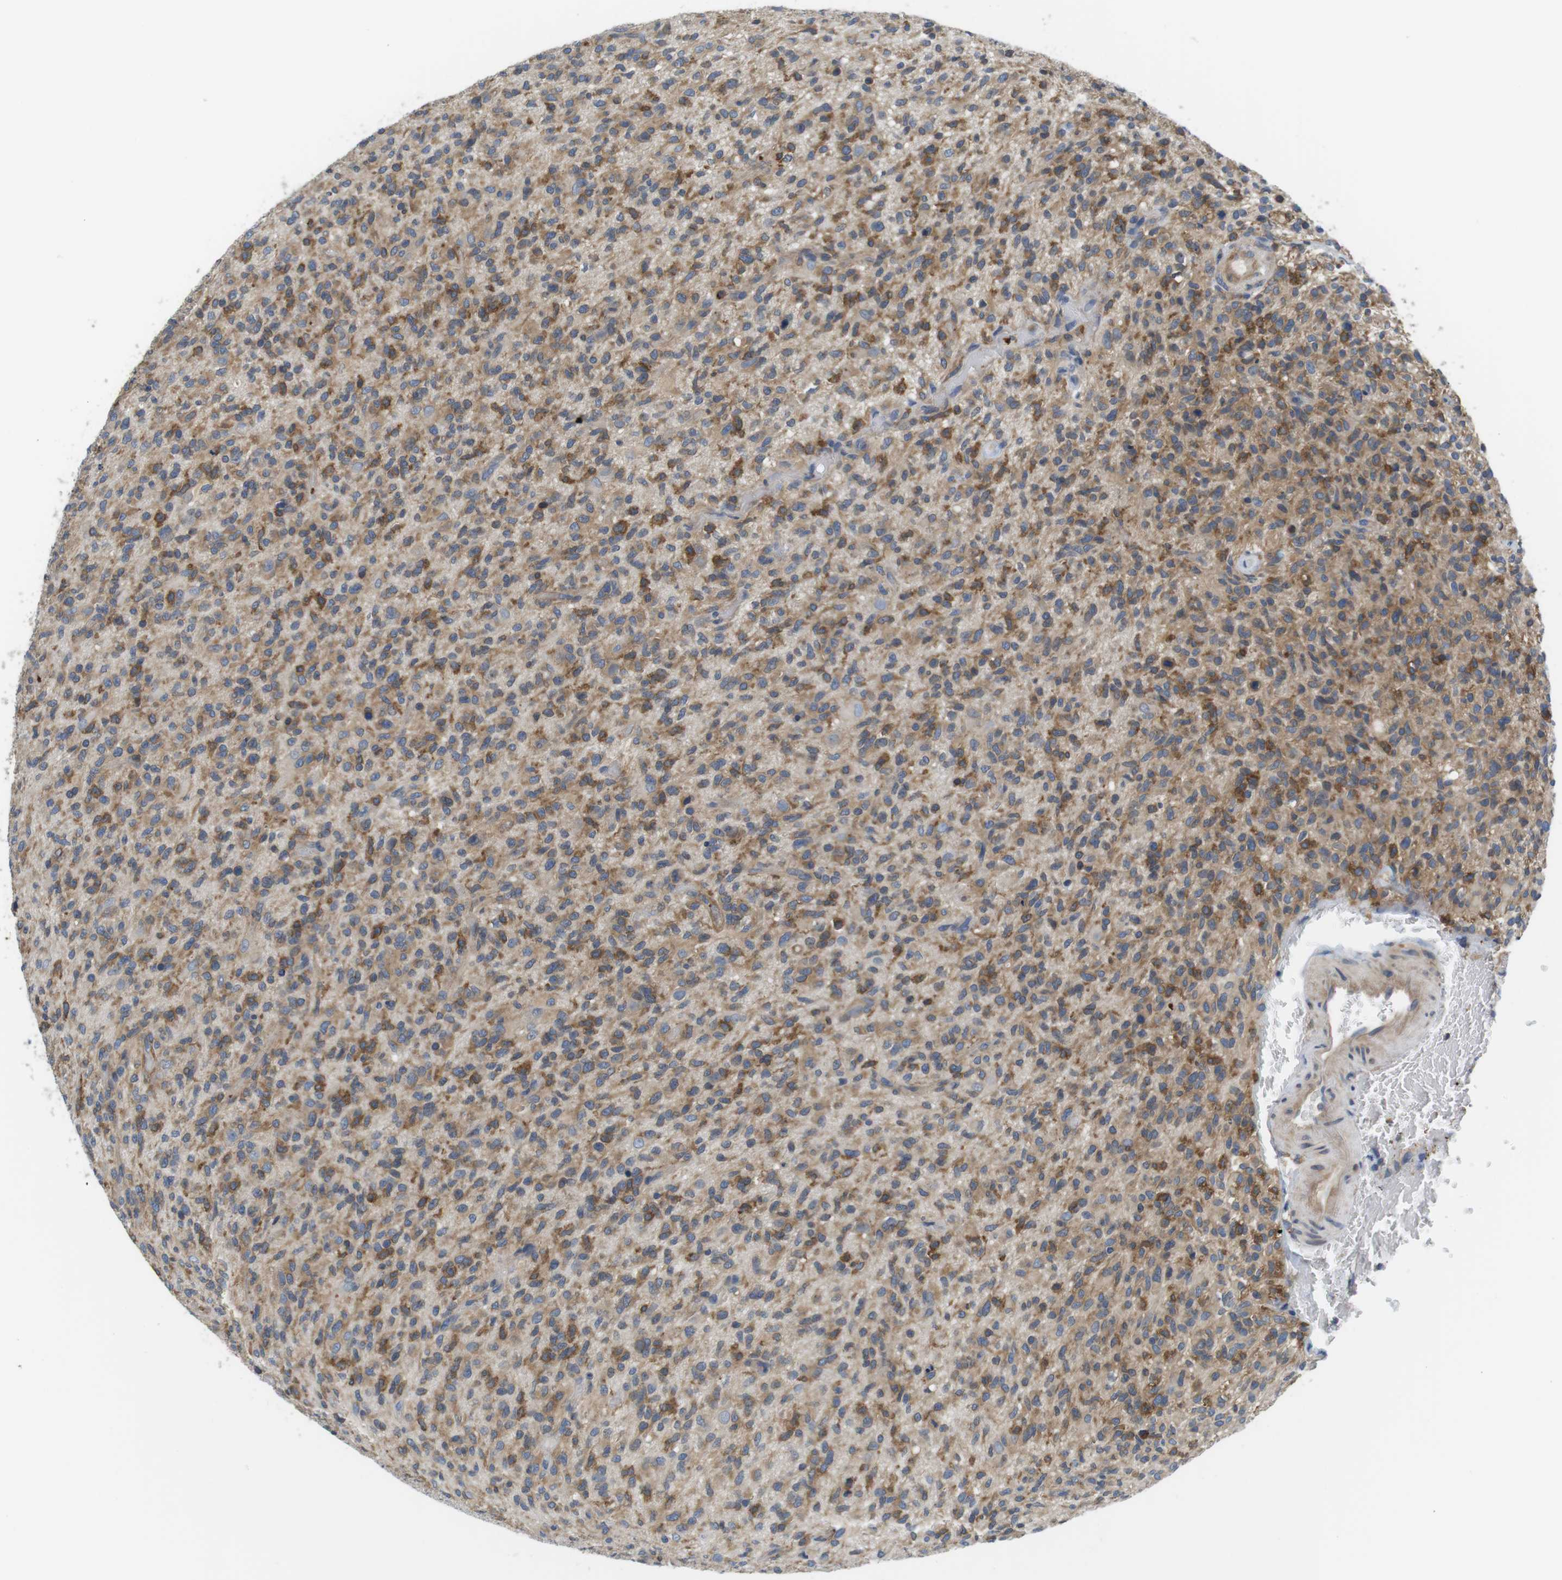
{"staining": {"intensity": "moderate", "quantity": ">75%", "location": "cytoplasmic/membranous"}, "tissue": "glioma", "cell_type": "Tumor cells", "image_type": "cancer", "snomed": [{"axis": "morphology", "description": "Glioma, malignant, High grade"}, {"axis": "topography", "description": "Brain"}], "caption": "A photomicrograph of high-grade glioma (malignant) stained for a protein reveals moderate cytoplasmic/membranous brown staining in tumor cells.", "gene": "HERPUD2", "patient": {"sex": "male", "age": 71}}